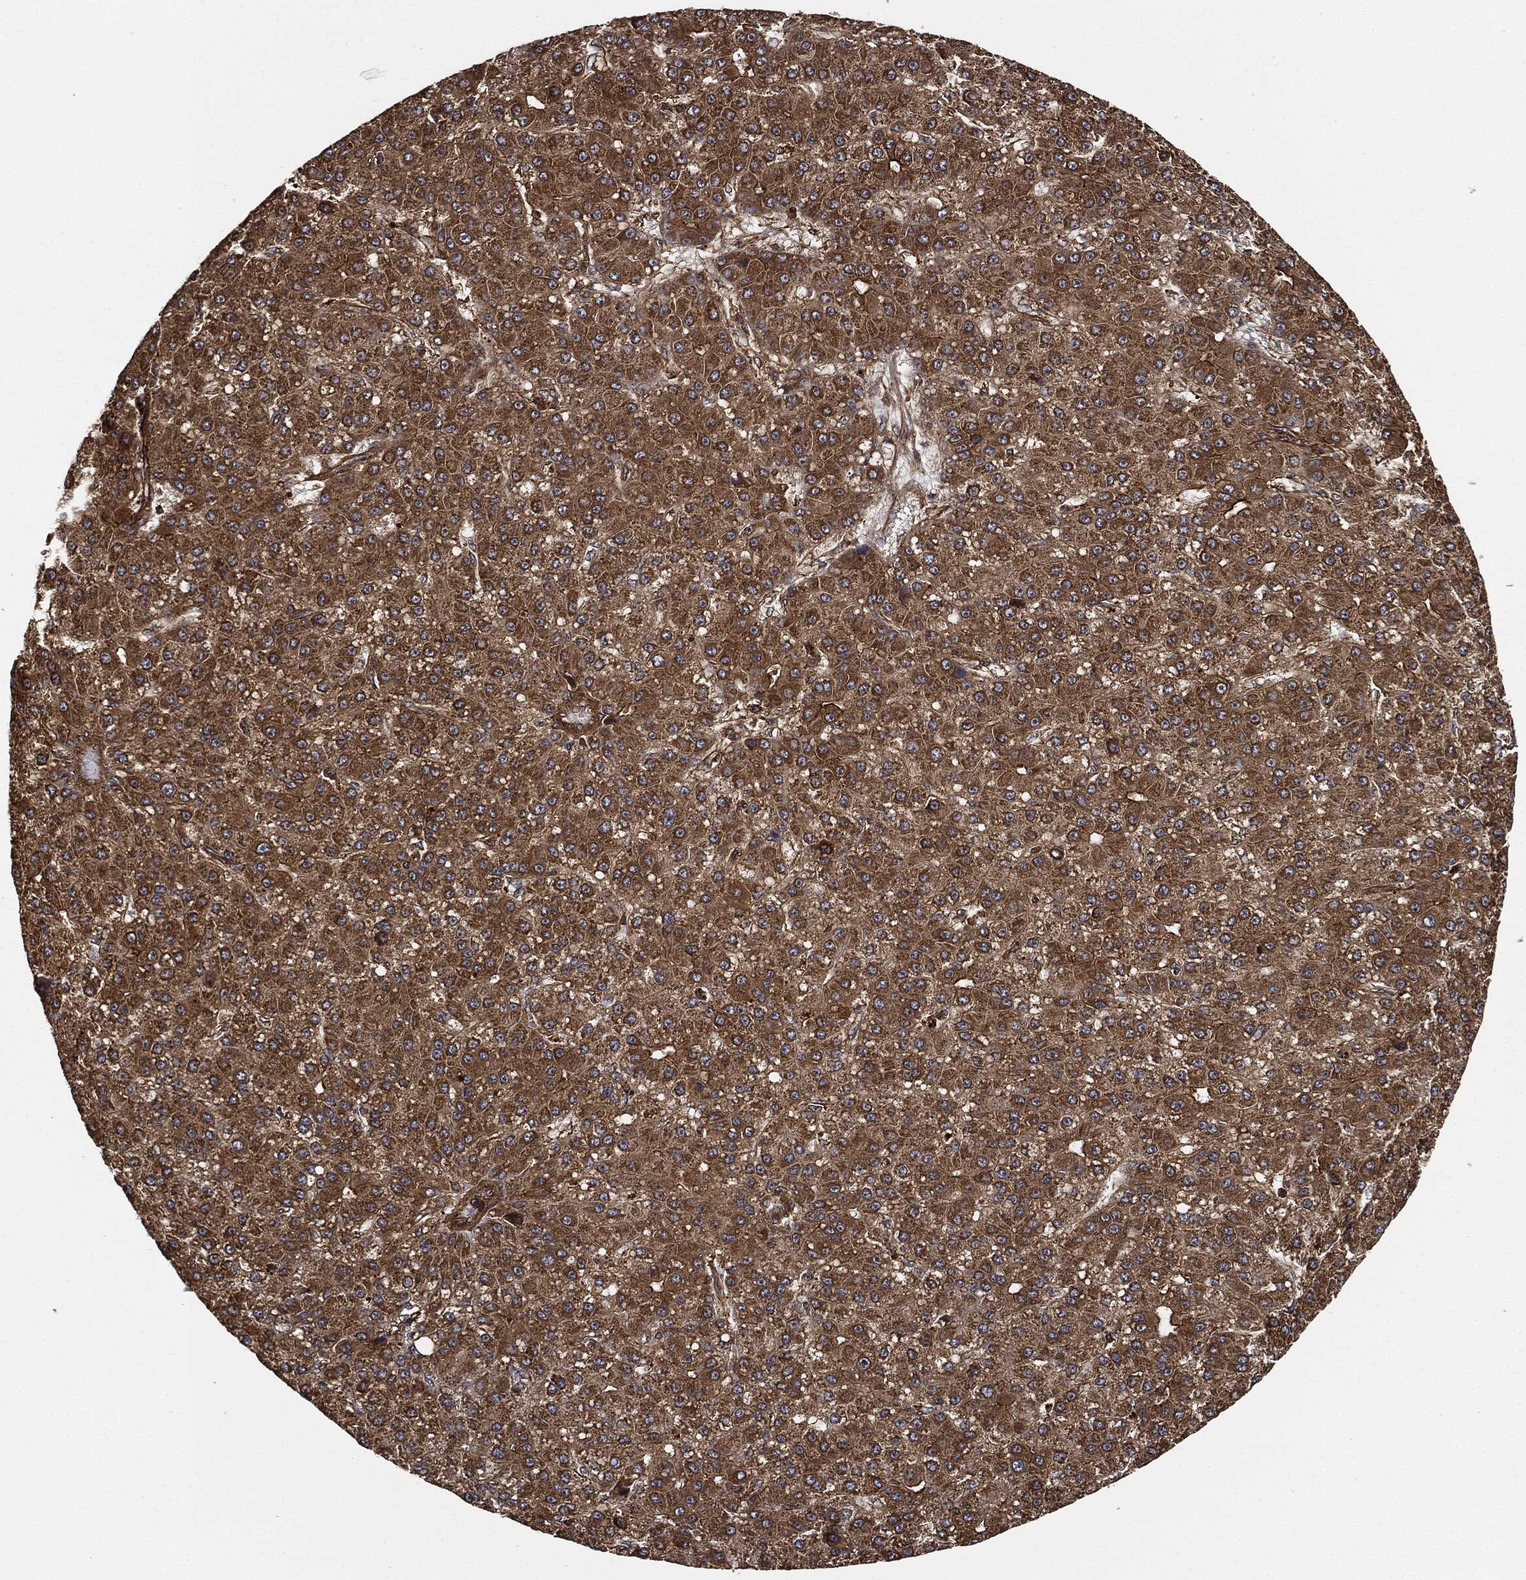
{"staining": {"intensity": "strong", "quantity": ">75%", "location": "cytoplasmic/membranous"}, "tissue": "liver cancer", "cell_type": "Tumor cells", "image_type": "cancer", "snomed": [{"axis": "morphology", "description": "Carcinoma, Hepatocellular, NOS"}, {"axis": "topography", "description": "Liver"}], "caption": "Tumor cells display high levels of strong cytoplasmic/membranous staining in about >75% of cells in hepatocellular carcinoma (liver).", "gene": "CEP290", "patient": {"sex": "male", "age": 67}}